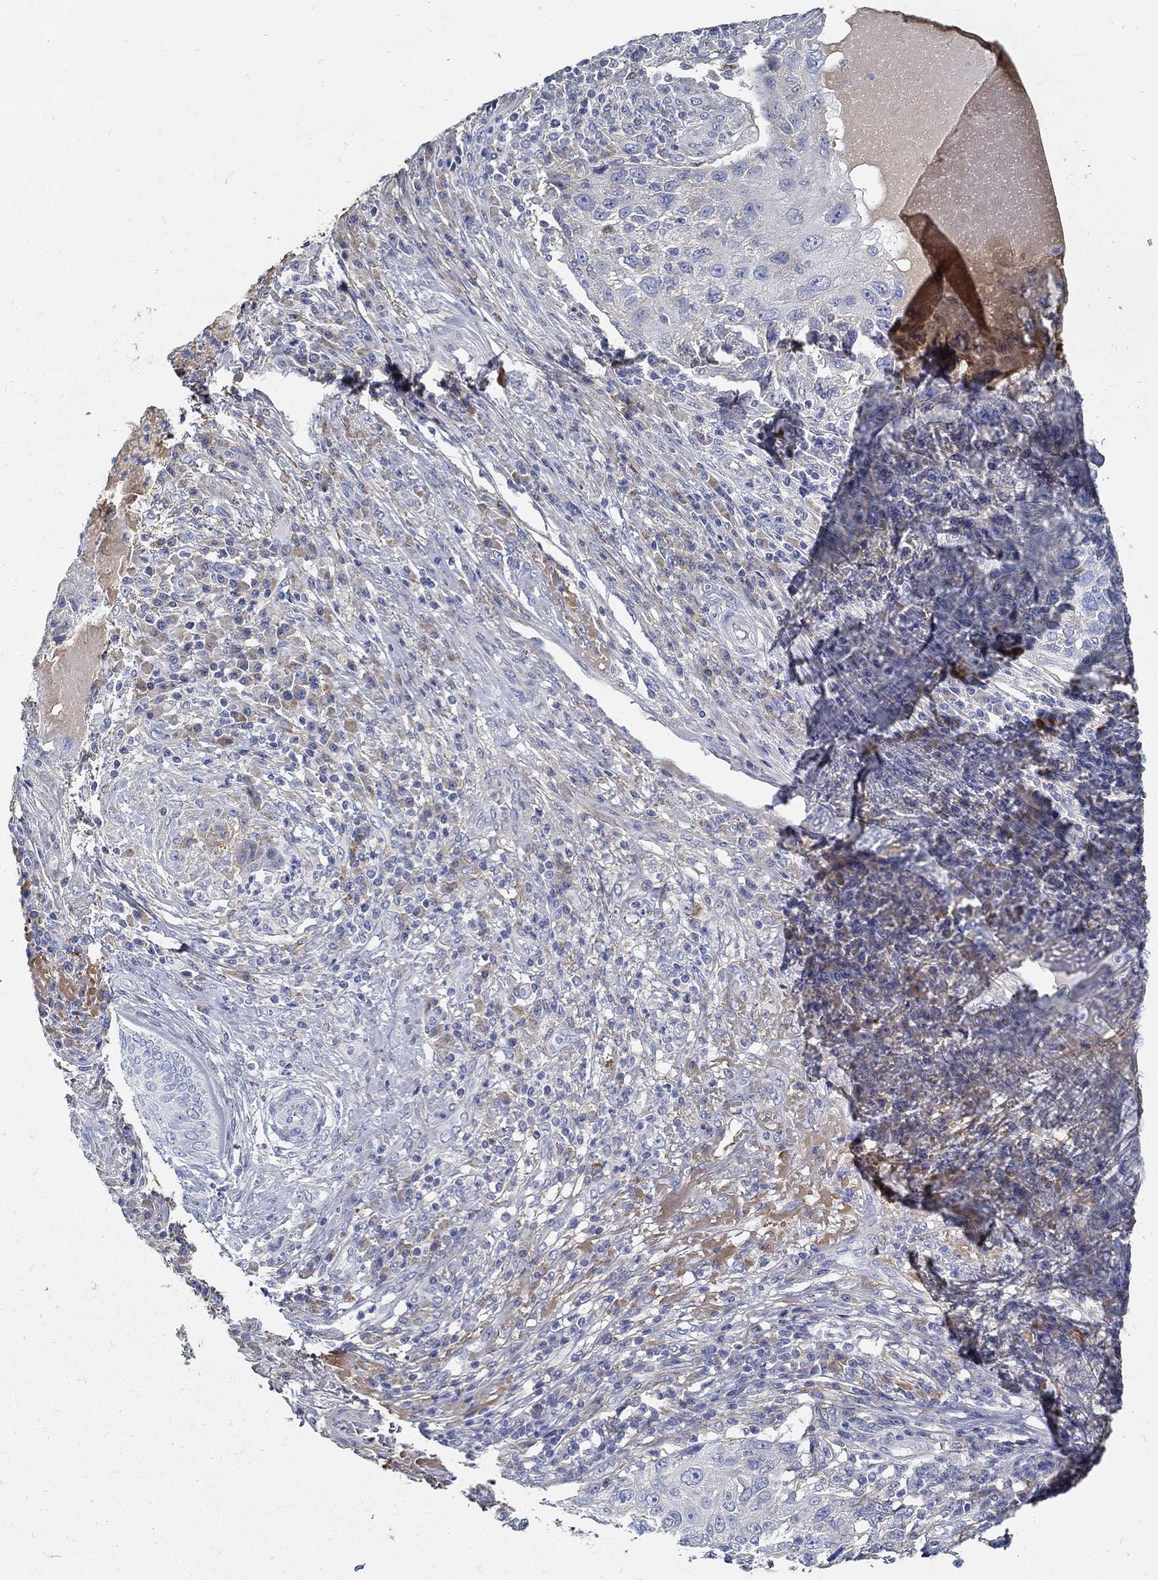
{"staining": {"intensity": "negative", "quantity": "none", "location": "none"}, "tissue": "skin cancer", "cell_type": "Tumor cells", "image_type": "cancer", "snomed": [{"axis": "morphology", "description": "Squamous cell carcinoma, NOS"}, {"axis": "topography", "description": "Skin"}], "caption": "Micrograph shows no significant protein positivity in tumor cells of squamous cell carcinoma (skin).", "gene": "TGFBI", "patient": {"sex": "male", "age": 92}}